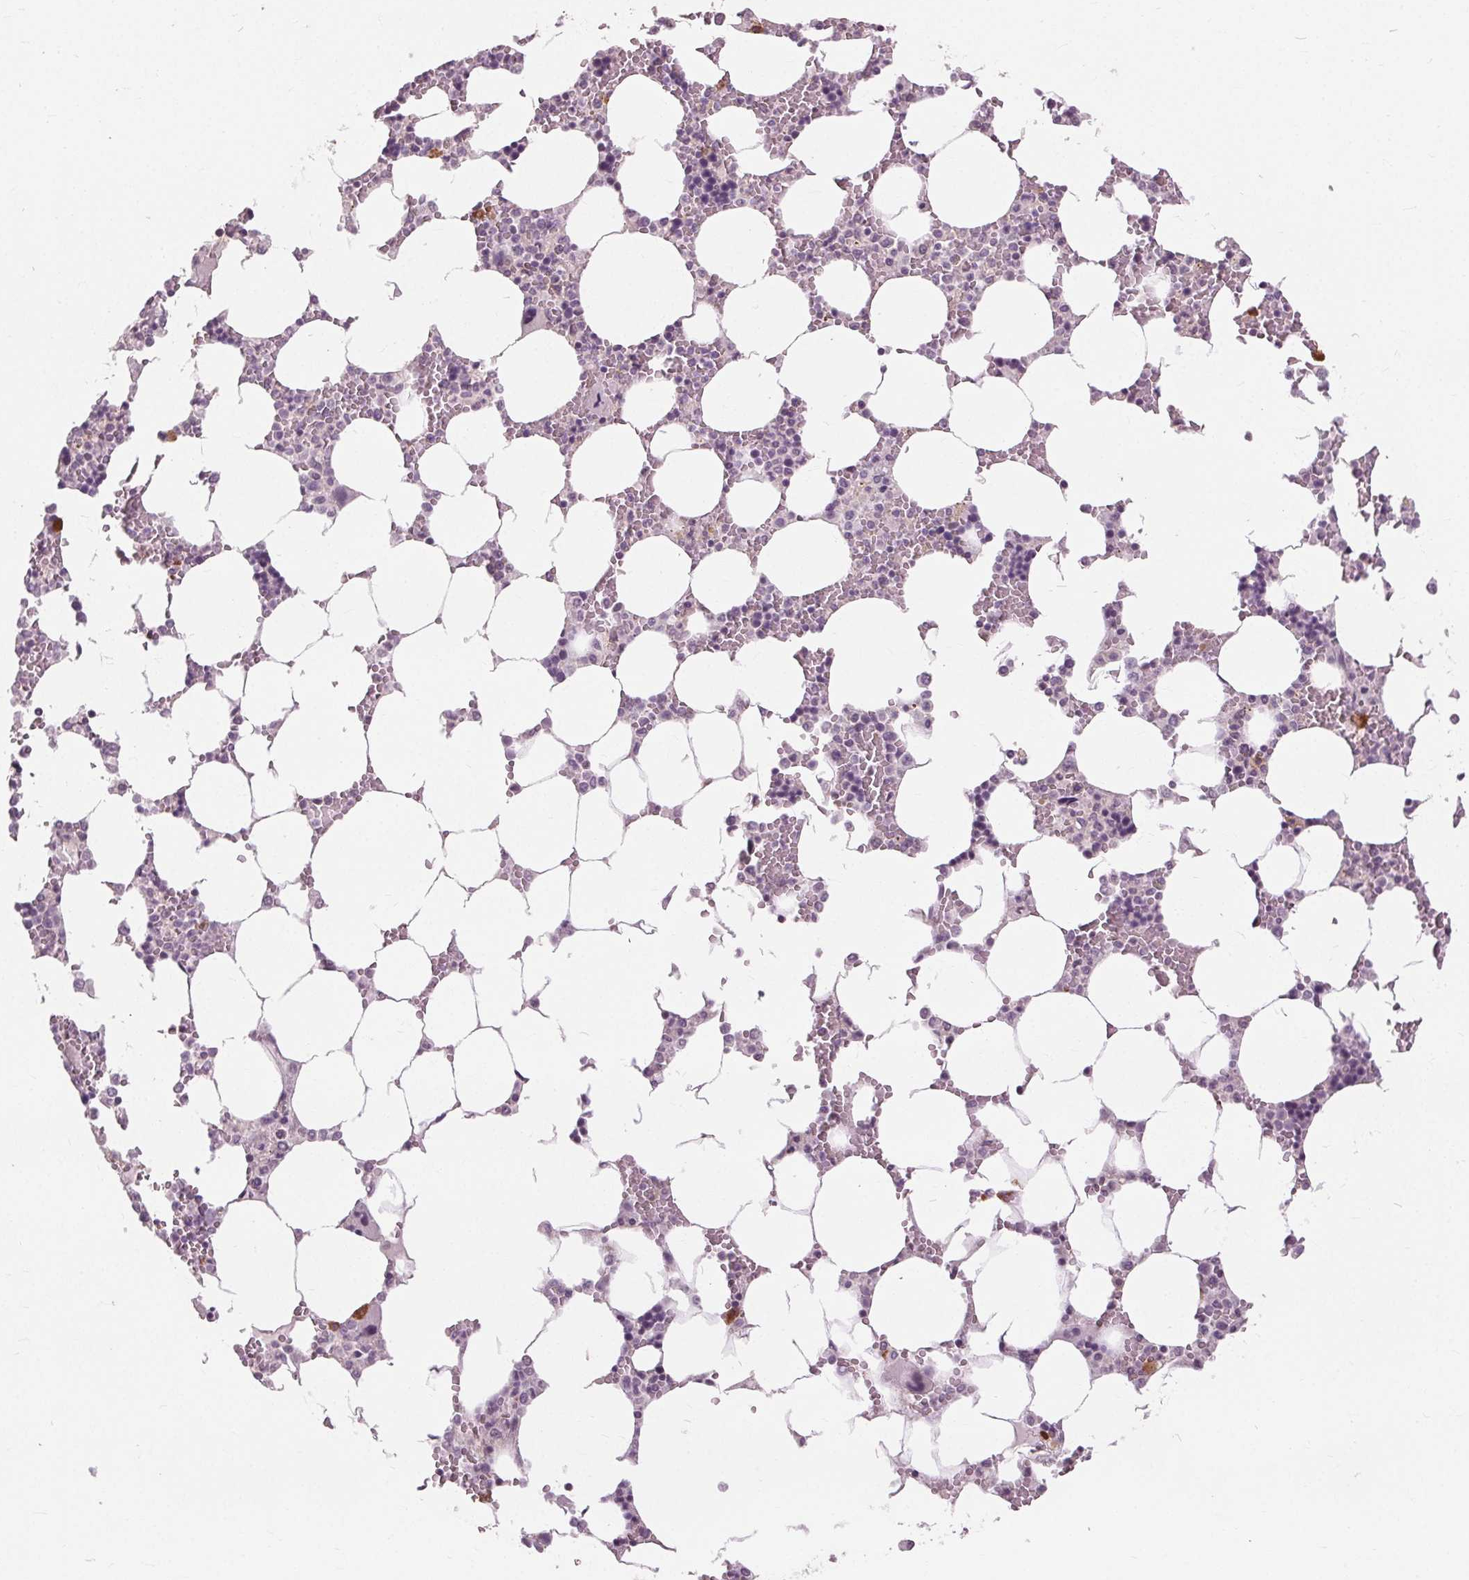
{"staining": {"intensity": "negative", "quantity": "none", "location": "none"}, "tissue": "bone marrow", "cell_type": "Hematopoietic cells", "image_type": "normal", "snomed": [{"axis": "morphology", "description": "Normal tissue, NOS"}, {"axis": "topography", "description": "Bone marrow"}], "caption": "An IHC micrograph of unremarkable bone marrow is shown. There is no staining in hematopoietic cells of bone marrow. (Immunohistochemistry, brightfield microscopy, high magnification).", "gene": "SIGLEC6", "patient": {"sex": "male", "age": 64}}